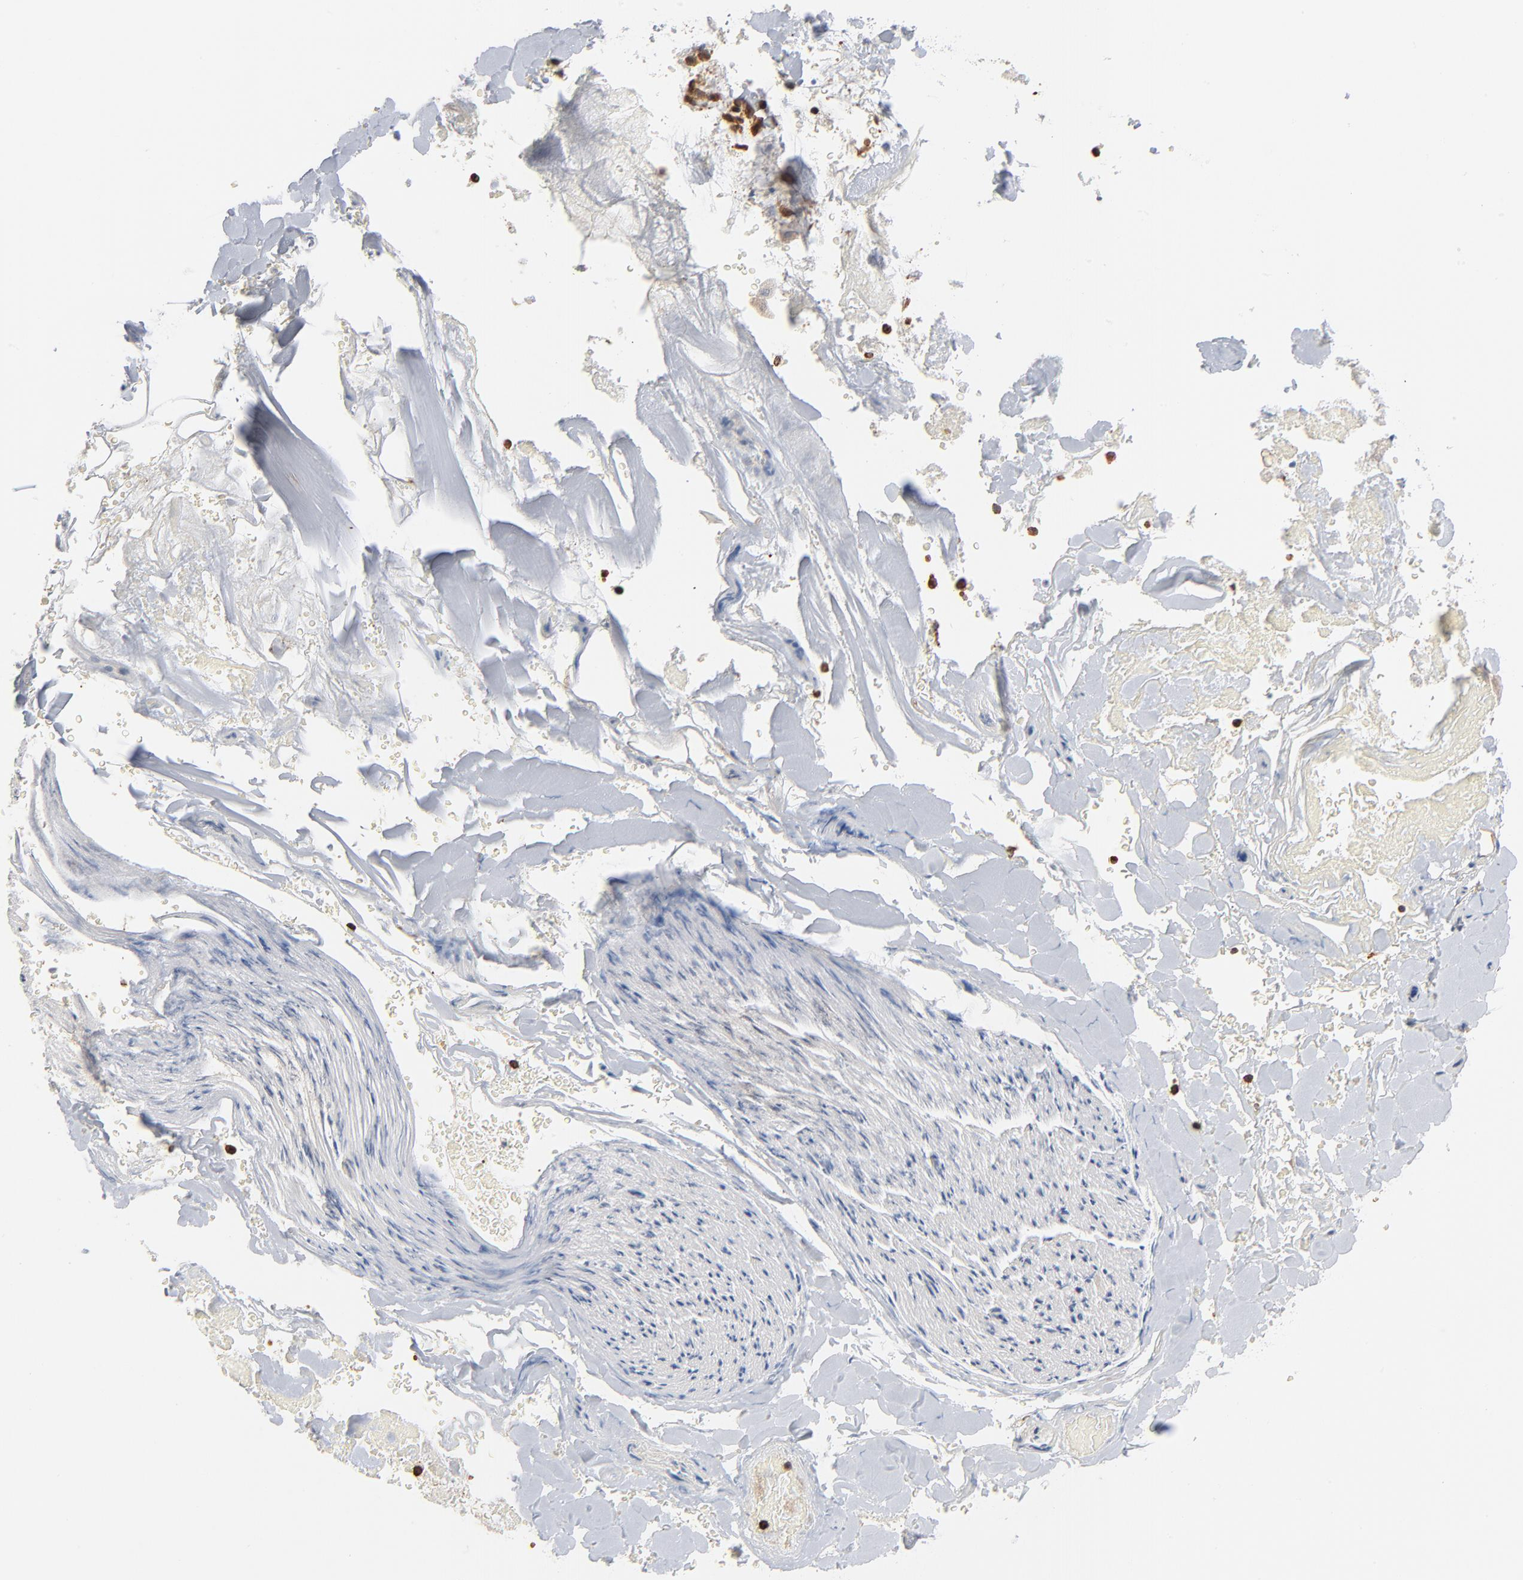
{"staining": {"intensity": "moderate", "quantity": ">75%", "location": "cytoplasmic/membranous"}, "tissue": "adipose tissue", "cell_type": "Adipocytes", "image_type": "normal", "snomed": [{"axis": "morphology", "description": "Normal tissue, NOS"}, {"axis": "morphology", "description": "Cholangiocarcinoma"}, {"axis": "topography", "description": "Liver"}, {"axis": "topography", "description": "Peripheral nerve tissue"}], "caption": "Human adipose tissue stained with a protein marker shows moderate staining in adipocytes.", "gene": "SH3KBP1", "patient": {"sex": "male", "age": 50}}